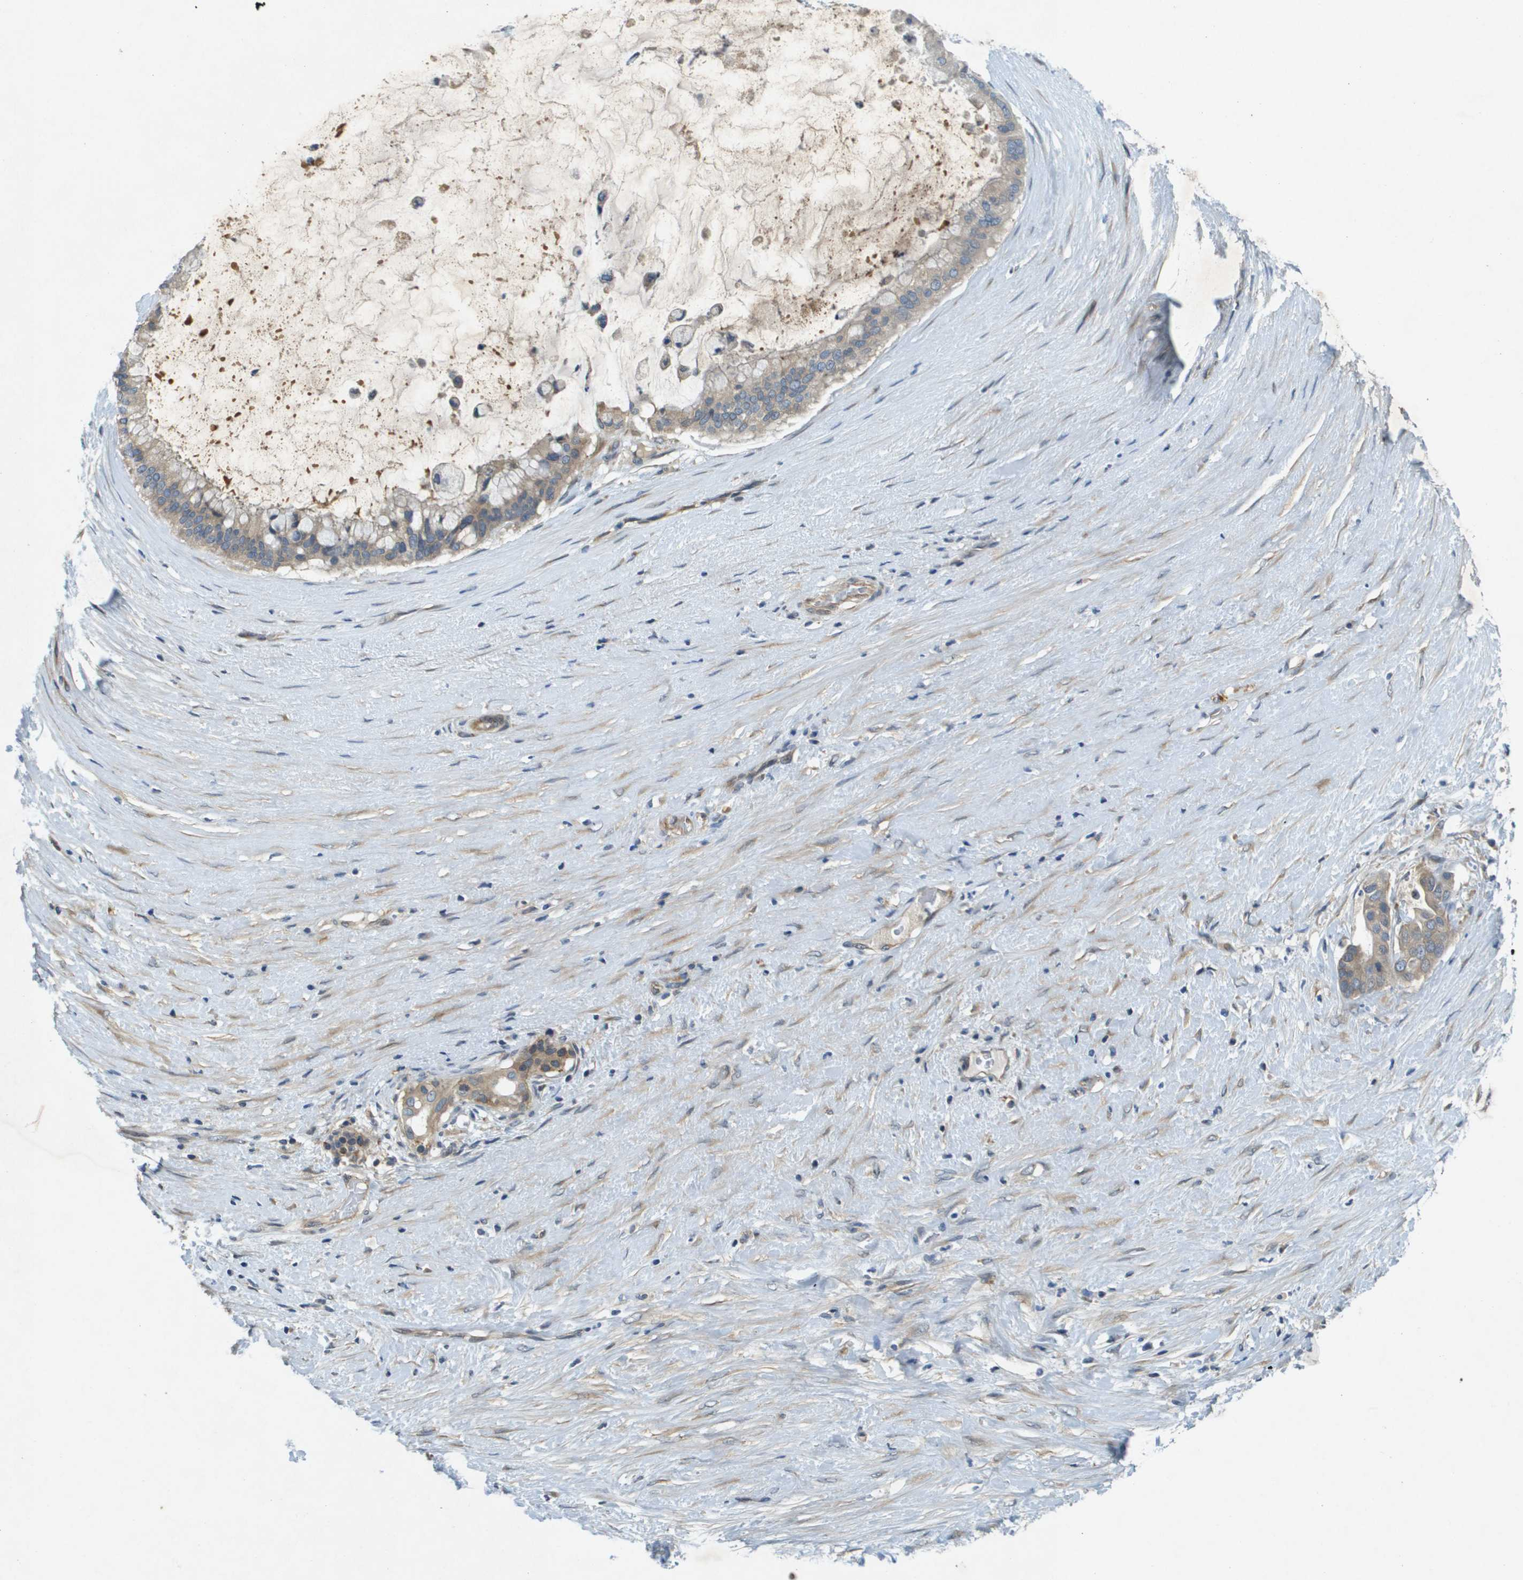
{"staining": {"intensity": "weak", "quantity": ">75%", "location": "cytoplasmic/membranous"}, "tissue": "pancreatic cancer", "cell_type": "Tumor cells", "image_type": "cancer", "snomed": [{"axis": "morphology", "description": "Adenocarcinoma, NOS"}, {"axis": "topography", "description": "Pancreas"}], "caption": "Pancreatic cancer (adenocarcinoma) stained with a protein marker displays weak staining in tumor cells.", "gene": "PGAP3", "patient": {"sex": "male", "age": 41}}